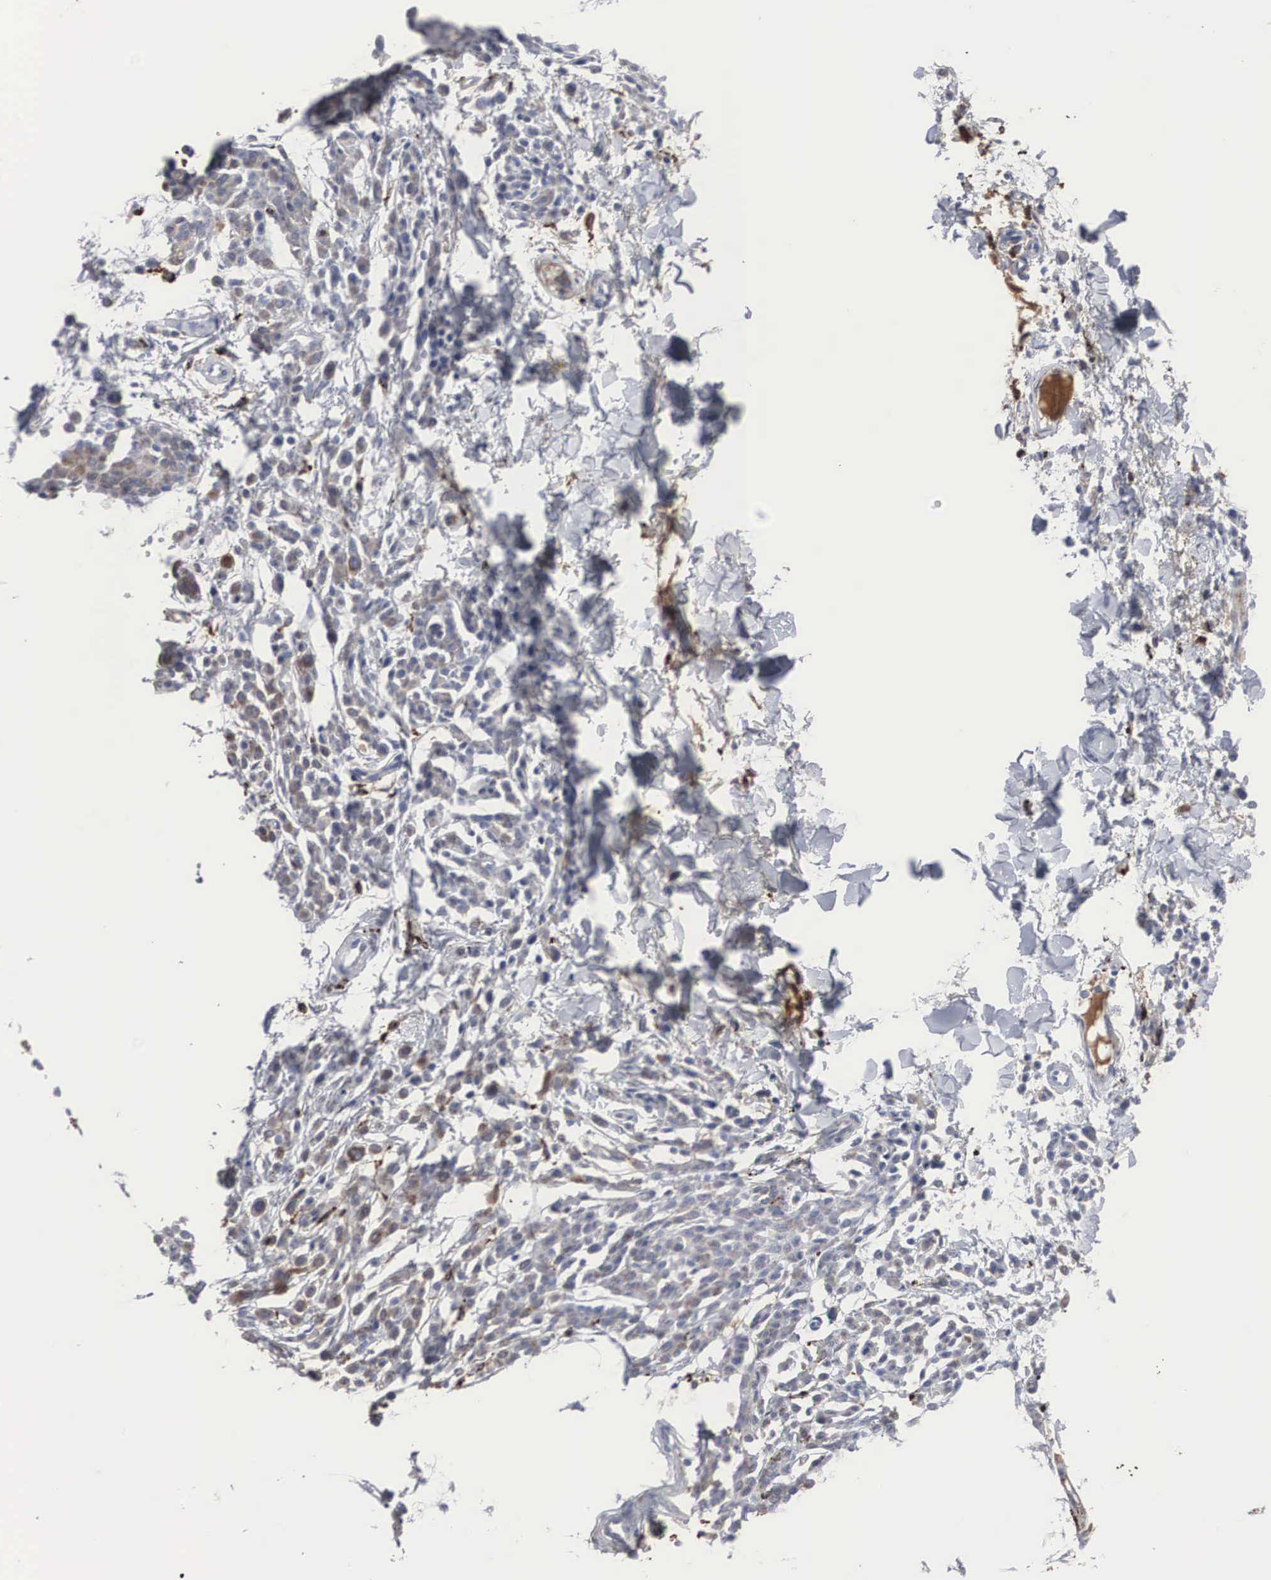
{"staining": {"intensity": "moderate", "quantity": ">75%", "location": "cytoplasmic/membranous"}, "tissue": "melanoma", "cell_type": "Tumor cells", "image_type": "cancer", "snomed": [{"axis": "morphology", "description": "Malignant melanoma, NOS"}, {"axis": "topography", "description": "Skin"}], "caption": "This micrograph reveals IHC staining of malignant melanoma, with medium moderate cytoplasmic/membranous staining in approximately >75% of tumor cells.", "gene": "LGALS3BP", "patient": {"sex": "female", "age": 52}}